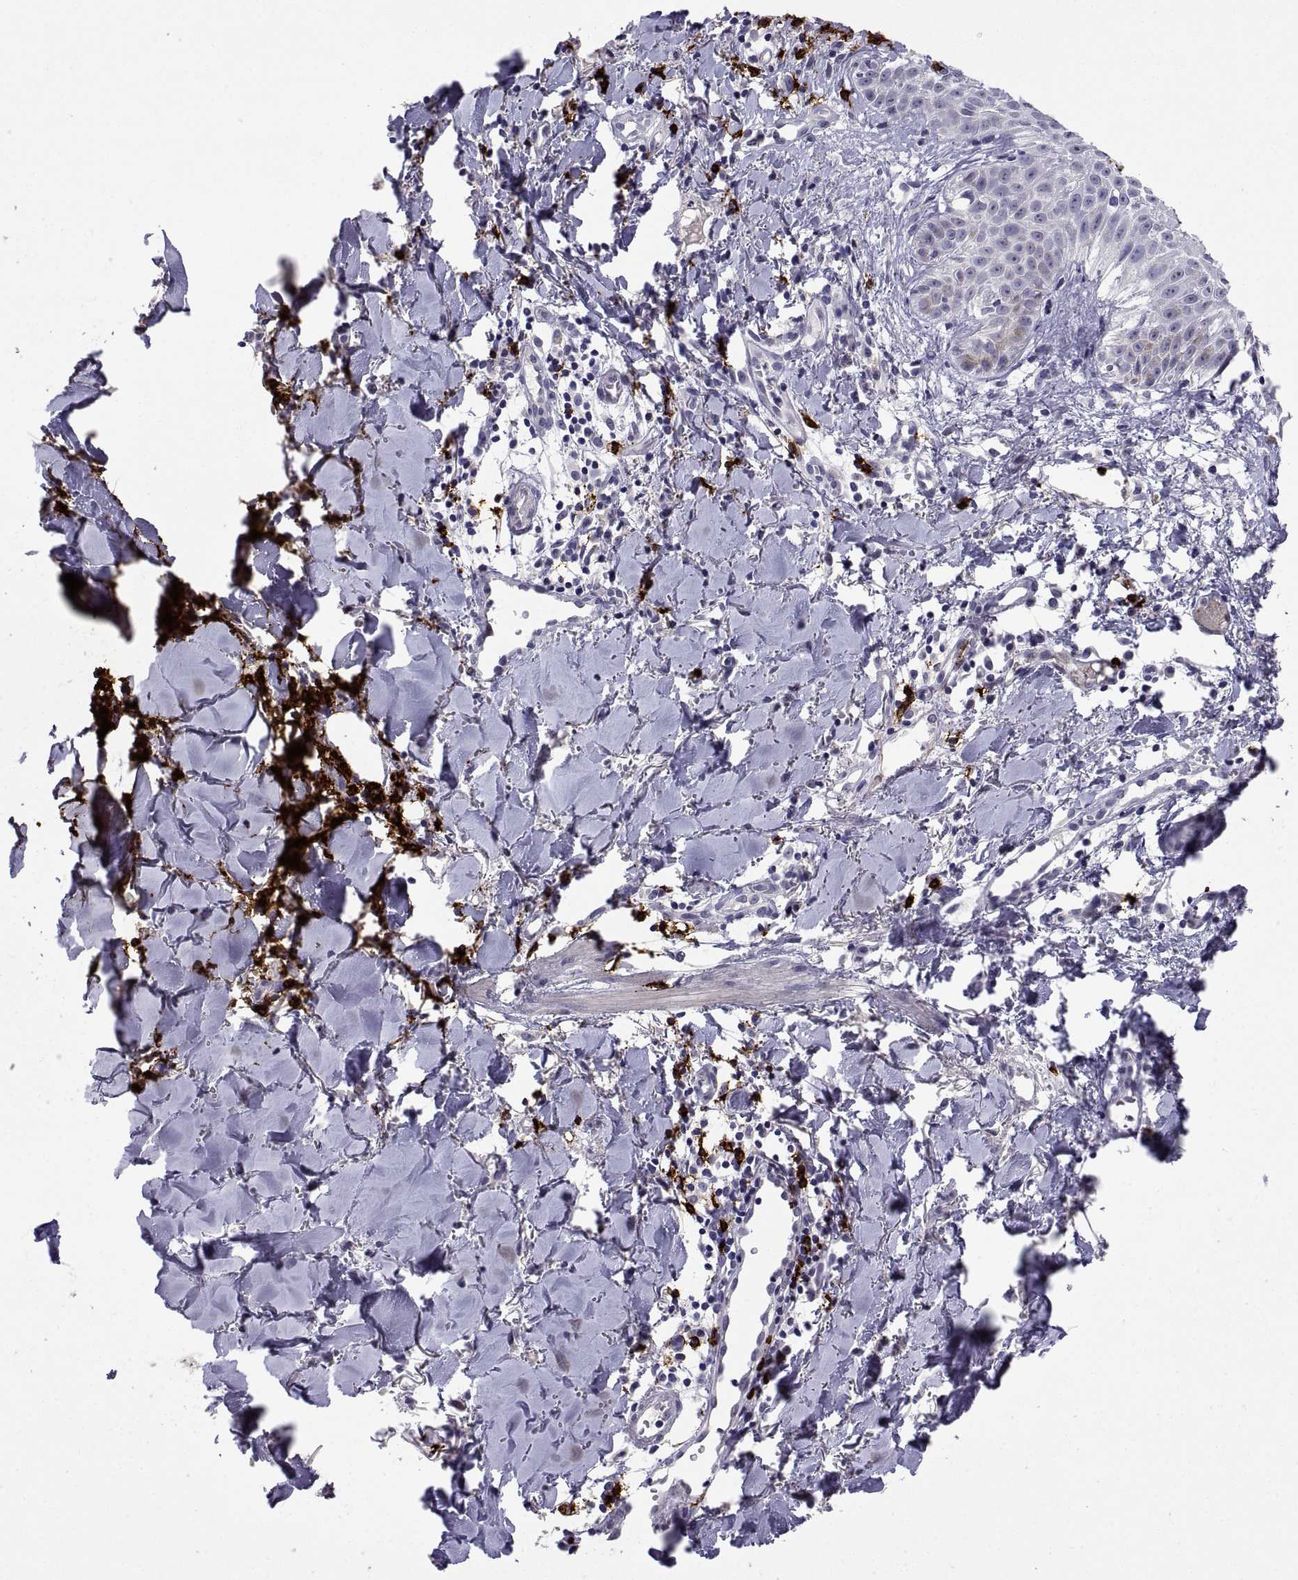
{"staining": {"intensity": "negative", "quantity": "none", "location": "none"}, "tissue": "melanoma", "cell_type": "Tumor cells", "image_type": "cancer", "snomed": [{"axis": "morphology", "description": "Malignant melanoma, NOS"}, {"axis": "topography", "description": "Skin"}], "caption": "Immunohistochemical staining of melanoma shows no significant expression in tumor cells.", "gene": "MS4A1", "patient": {"sex": "male", "age": 51}}